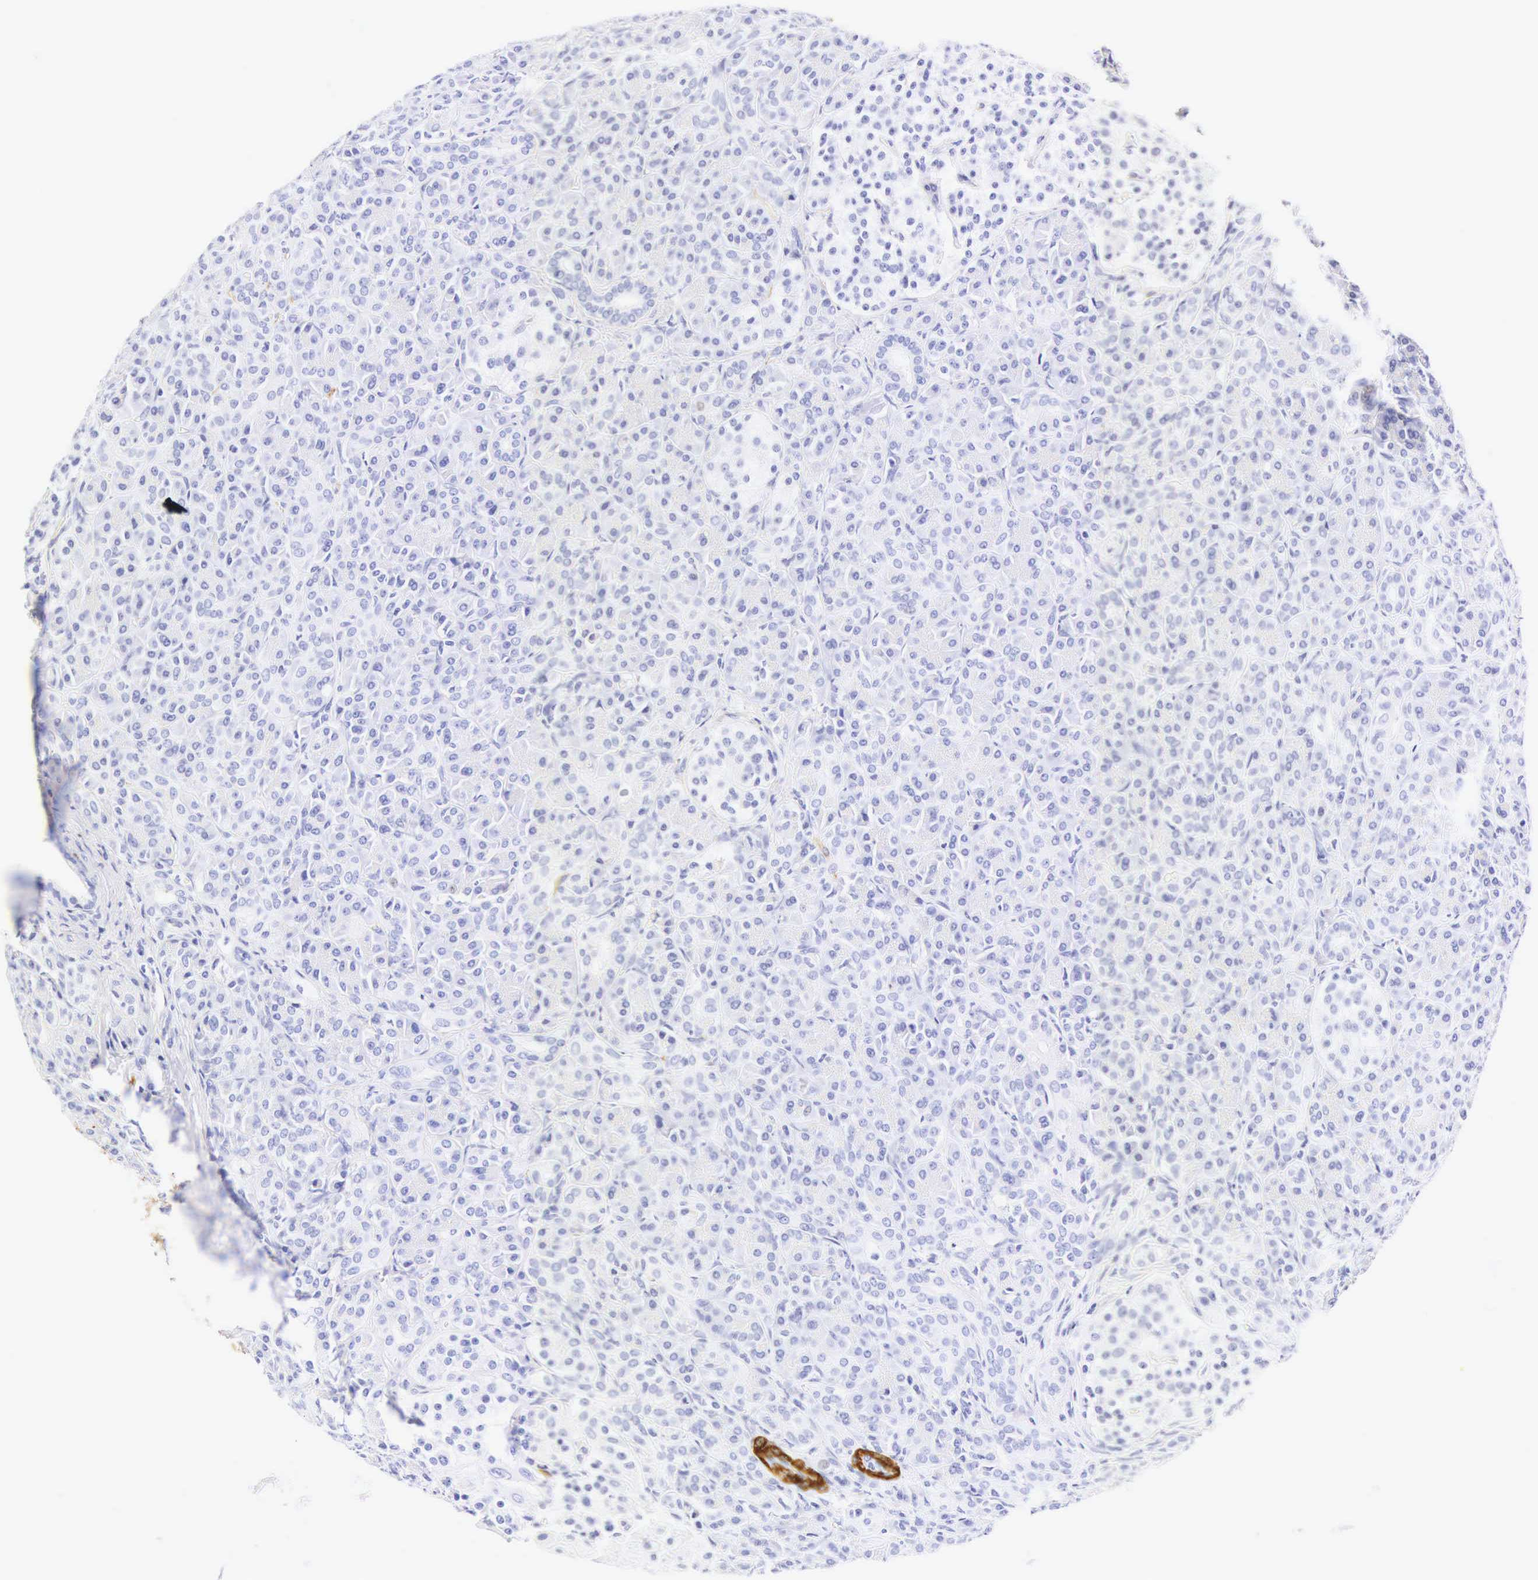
{"staining": {"intensity": "negative", "quantity": "none", "location": "none"}, "tissue": "pancreas", "cell_type": "Exocrine glandular cells", "image_type": "normal", "snomed": [{"axis": "morphology", "description": "Normal tissue, NOS"}, {"axis": "topography", "description": "Lymph node"}, {"axis": "topography", "description": "Pancreas"}], "caption": "Pancreas stained for a protein using IHC reveals no expression exocrine glandular cells.", "gene": "CALD1", "patient": {"sex": "male", "age": 59}}